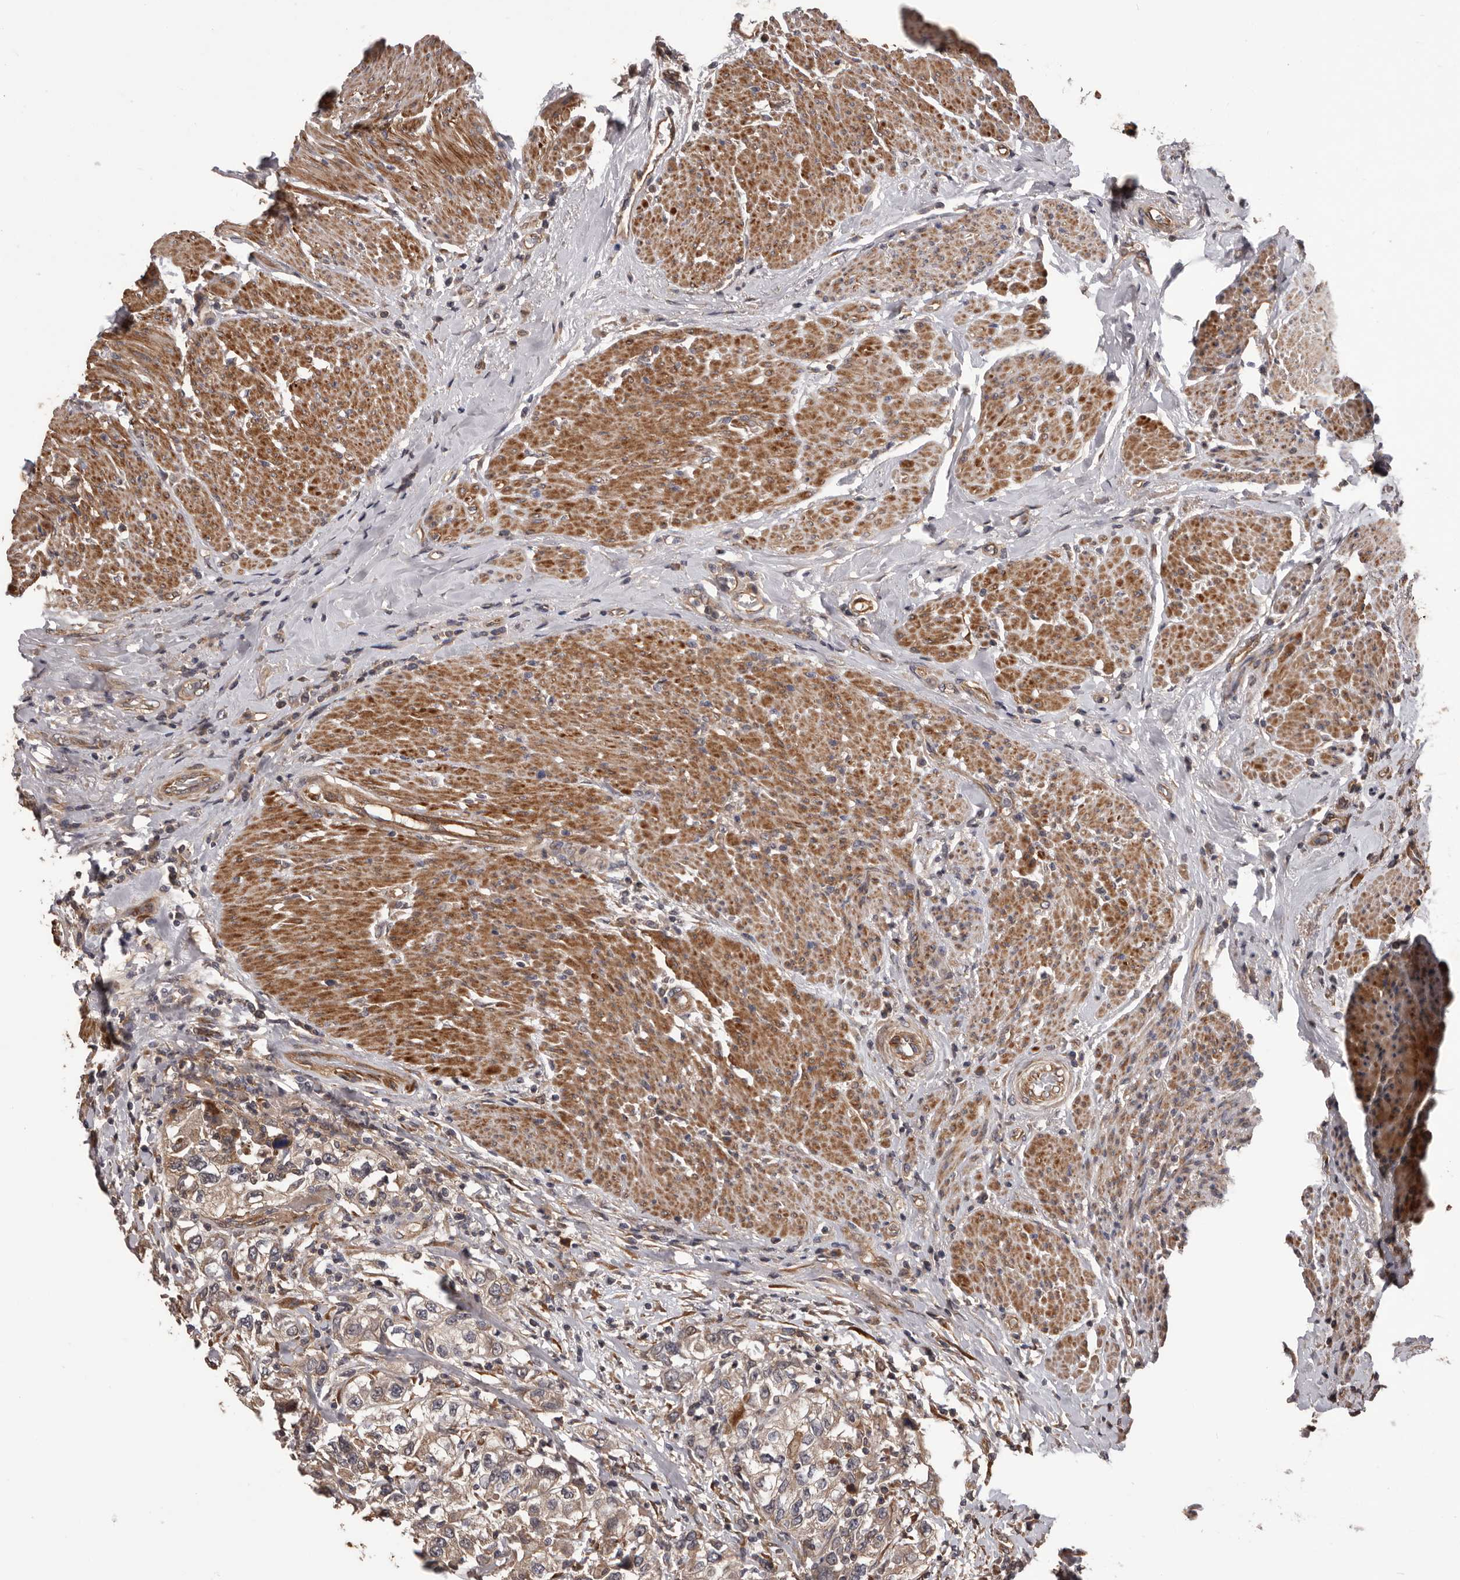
{"staining": {"intensity": "weak", "quantity": ">75%", "location": "cytoplasmic/membranous"}, "tissue": "urothelial cancer", "cell_type": "Tumor cells", "image_type": "cancer", "snomed": [{"axis": "morphology", "description": "Urothelial carcinoma, High grade"}, {"axis": "topography", "description": "Urinary bladder"}], "caption": "High-power microscopy captured an IHC micrograph of urothelial cancer, revealing weak cytoplasmic/membranous expression in approximately >75% of tumor cells. (DAB (3,3'-diaminobenzidine) = brown stain, brightfield microscopy at high magnification).", "gene": "ADAMTS2", "patient": {"sex": "female", "age": 80}}